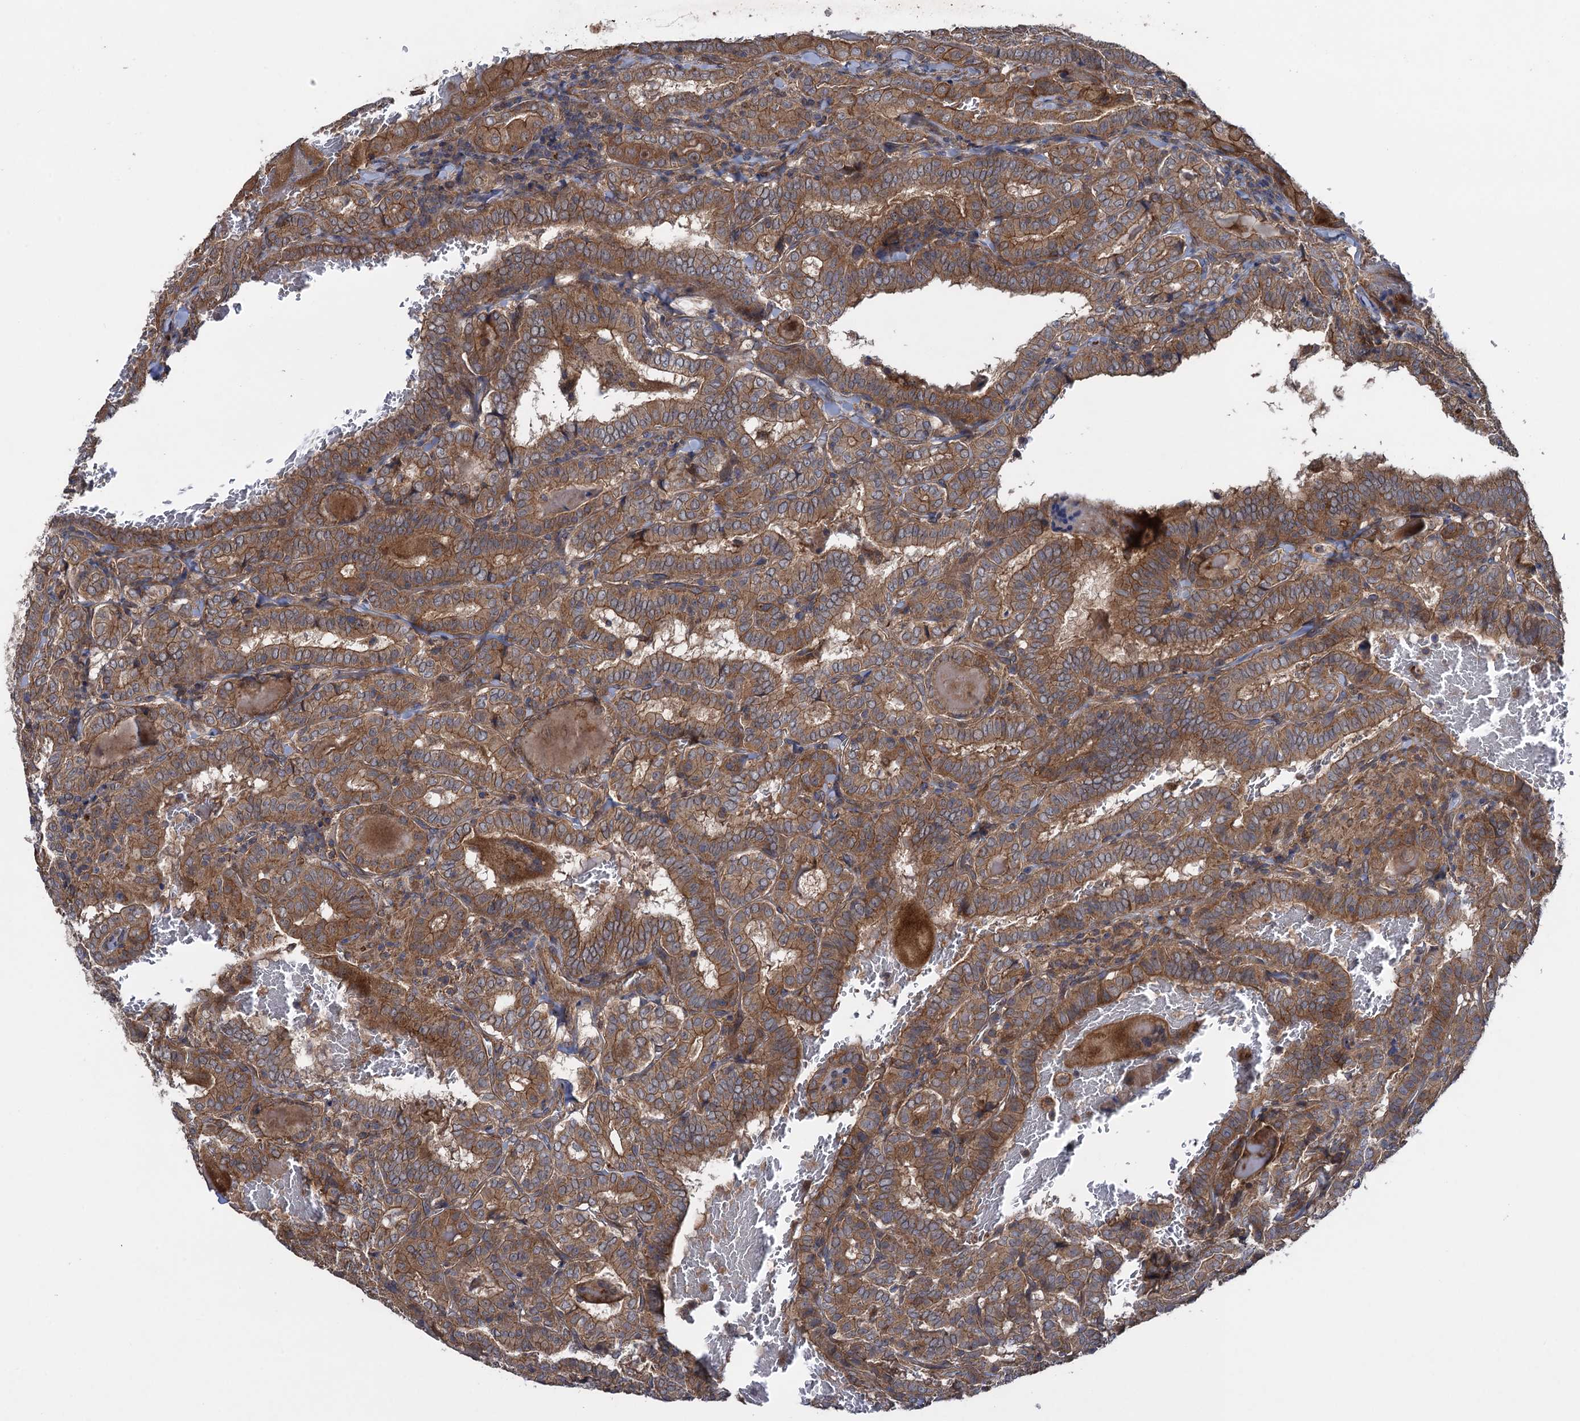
{"staining": {"intensity": "moderate", "quantity": ">75%", "location": "cytoplasmic/membranous"}, "tissue": "thyroid cancer", "cell_type": "Tumor cells", "image_type": "cancer", "snomed": [{"axis": "morphology", "description": "Papillary adenocarcinoma, NOS"}, {"axis": "topography", "description": "Thyroid gland"}], "caption": "IHC of thyroid cancer (papillary adenocarcinoma) shows medium levels of moderate cytoplasmic/membranous staining in approximately >75% of tumor cells.", "gene": "HAUS1", "patient": {"sex": "female", "age": 72}}